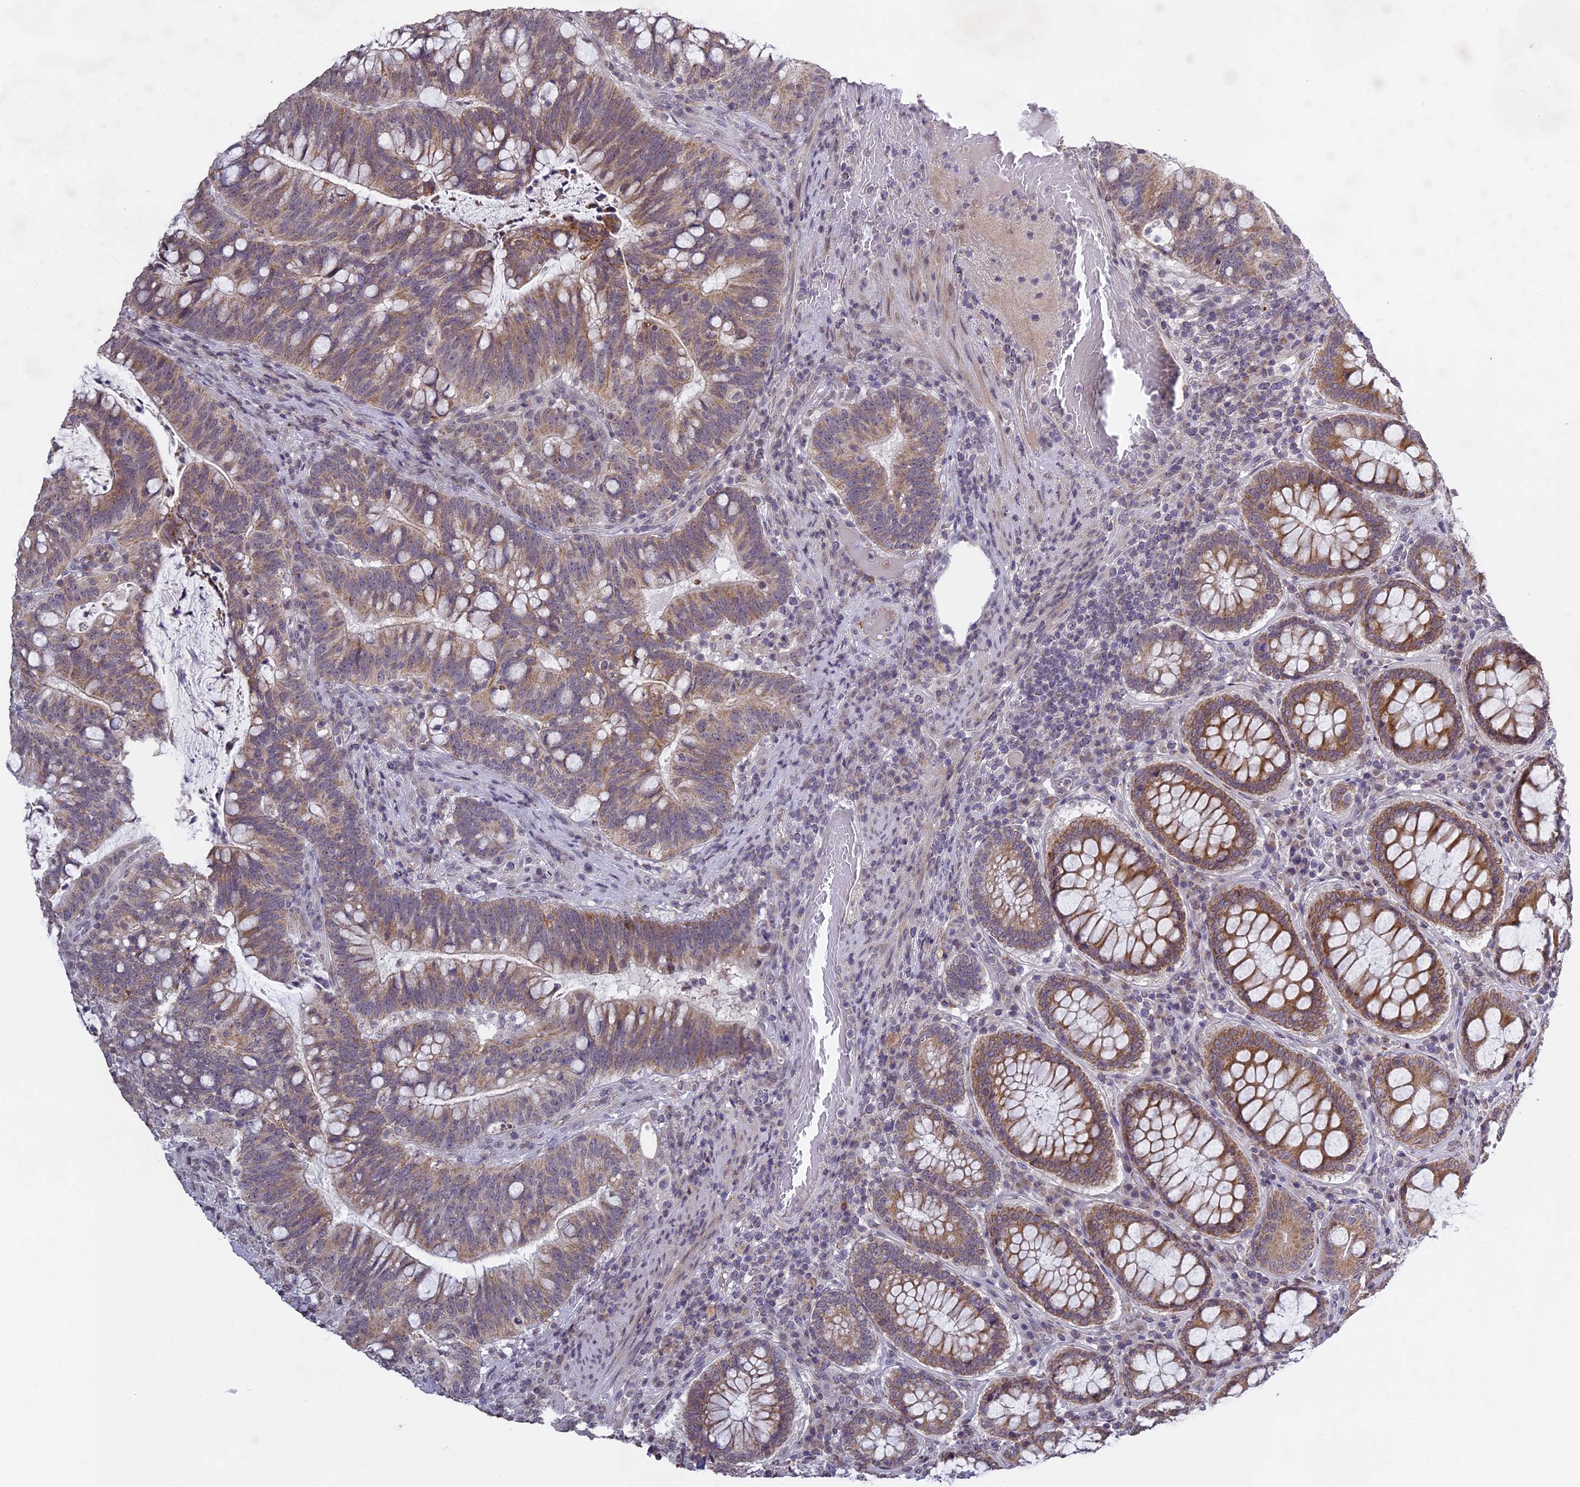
{"staining": {"intensity": "weak", "quantity": "25%-75%", "location": "cytoplasmic/membranous"}, "tissue": "colorectal cancer", "cell_type": "Tumor cells", "image_type": "cancer", "snomed": [{"axis": "morphology", "description": "Adenocarcinoma, NOS"}, {"axis": "topography", "description": "Colon"}], "caption": "IHC of colorectal adenocarcinoma exhibits low levels of weak cytoplasmic/membranous positivity in about 25%-75% of tumor cells. (DAB (3,3'-diaminobenzidine) IHC with brightfield microscopy, high magnification).", "gene": "ERG28", "patient": {"sex": "female", "age": 66}}